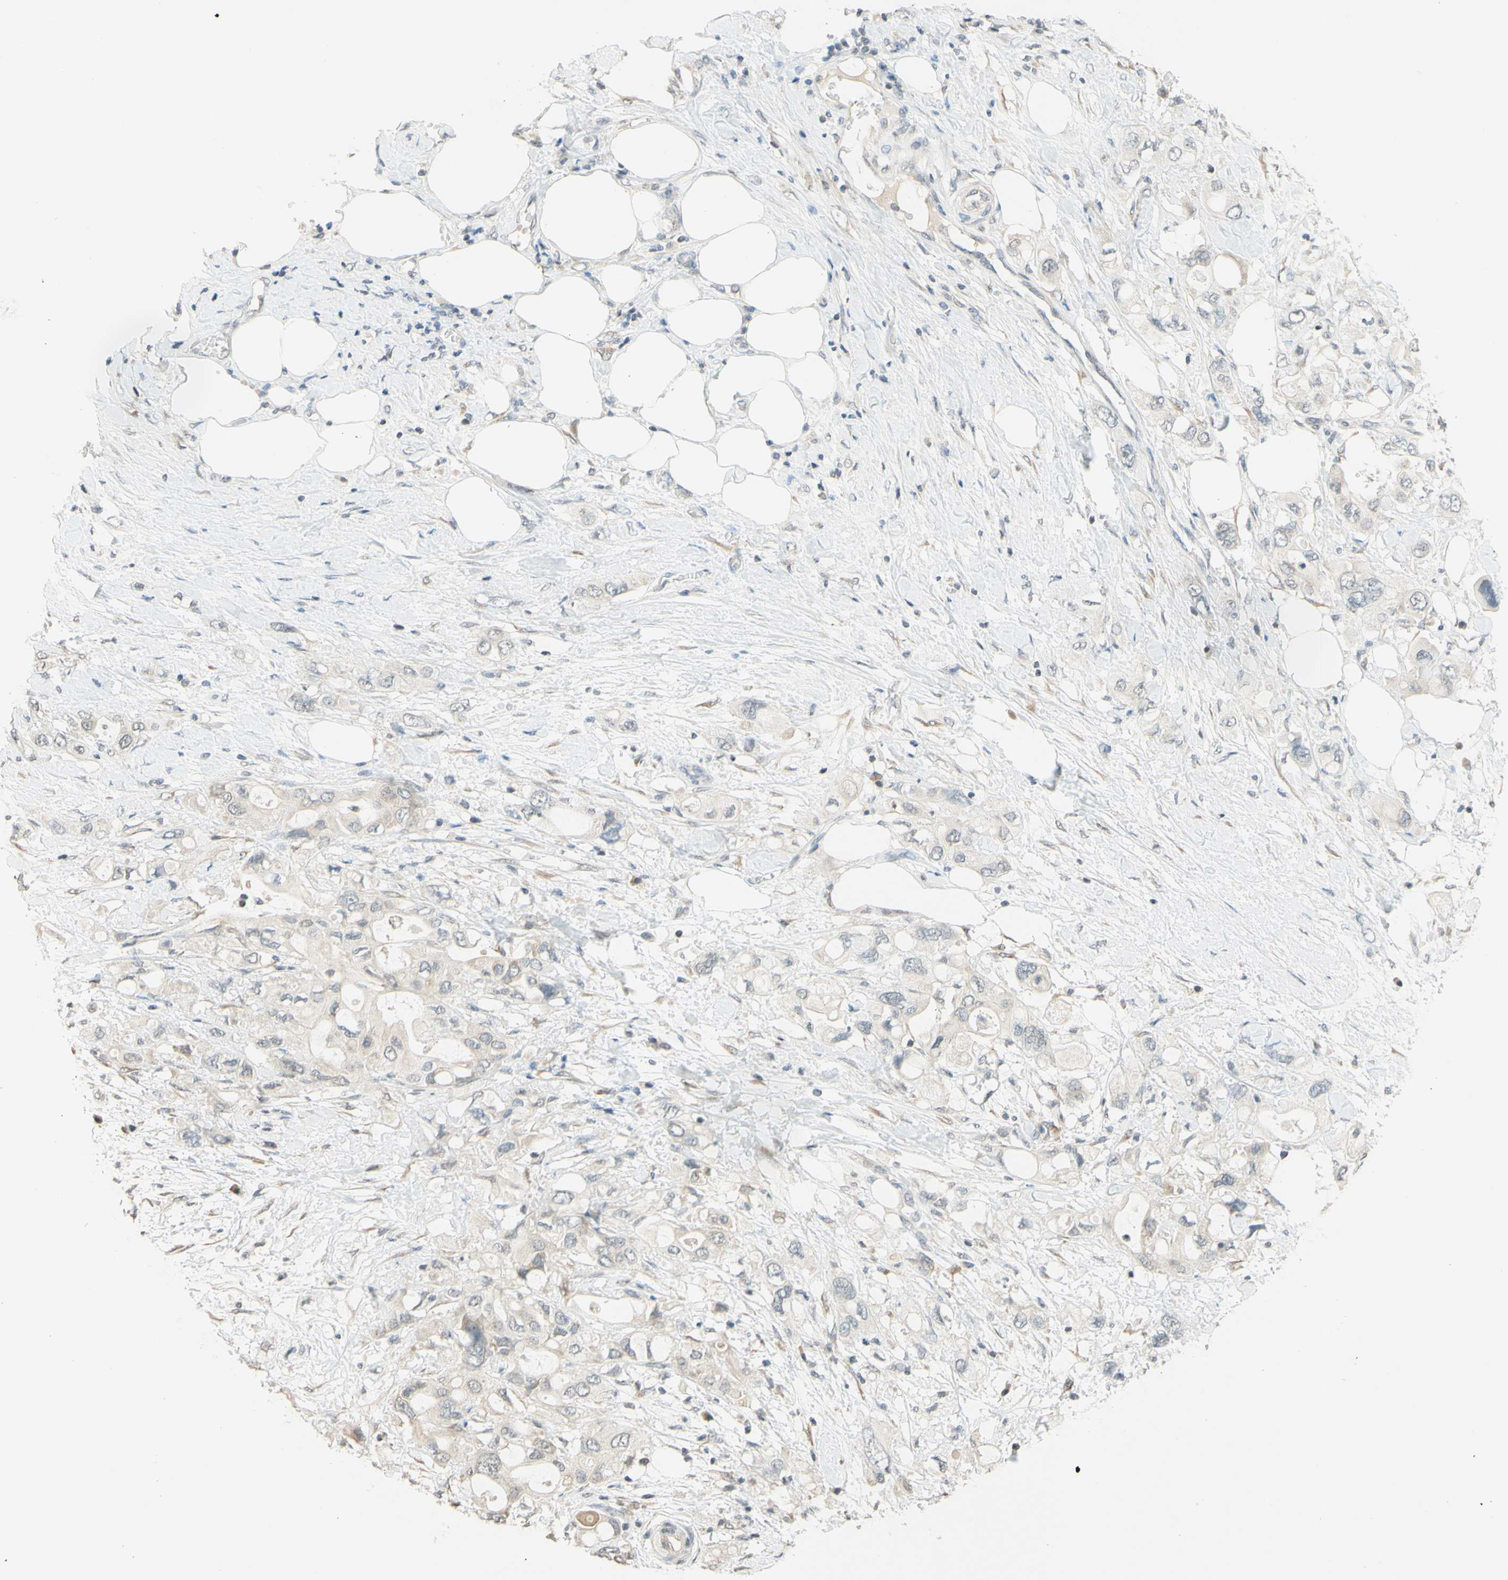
{"staining": {"intensity": "weak", "quantity": "<25%", "location": "cytoplasmic/membranous"}, "tissue": "pancreatic cancer", "cell_type": "Tumor cells", "image_type": "cancer", "snomed": [{"axis": "morphology", "description": "Adenocarcinoma, NOS"}, {"axis": "topography", "description": "Pancreas"}], "caption": "High magnification brightfield microscopy of pancreatic cancer (adenocarcinoma) stained with DAB (brown) and counterstained with hematoxylin (blue): tumor cells show no significant expression.", "gene": "MAG", "patient": {"sex": "female", "age": 56}}